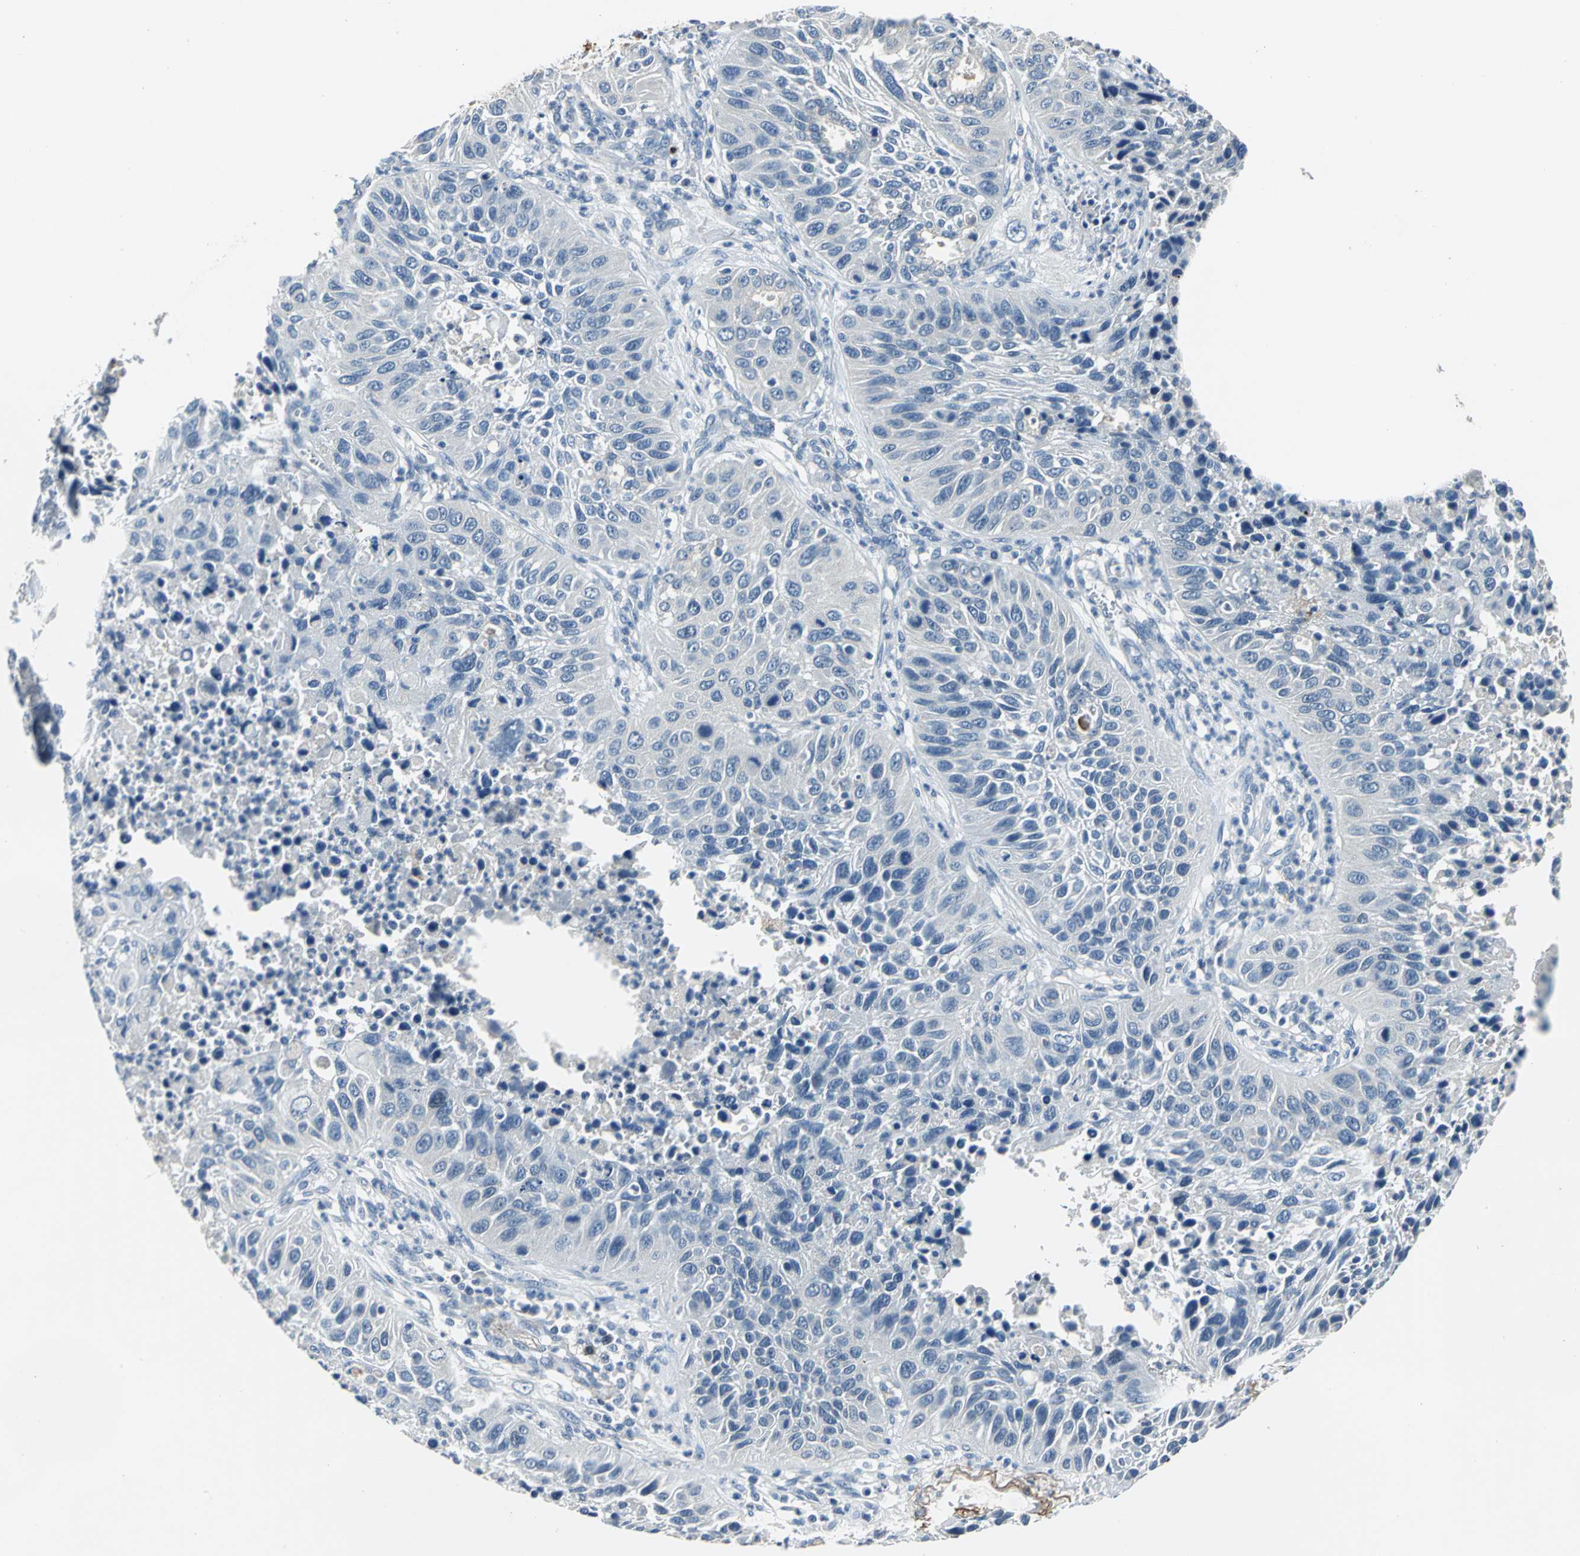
{"staining": {"intensity": "negative", "quantity": "none", "location": "none"}, "tissue": "lung cancer", "cell_type": "Tumor cells", "image_type": "cancer", "snomed": [{"axis": "morphology", "description": "Squamous cell carcinoma, NOS"}, {"axis": "topography", "description": "Lung"}], "caption": "A photomicrograph of lung squamous cell carcinoma stained for a protein reveals no brown staining in tumor cells. (Stains: DAB (3,3'-diaminobenzidine) immunohistochemistry with hematoxylin counter stain, Microscopy: brightfield microscopy at high magnification).", "gene": "SLC16A7", "patient": {"sex": "female", "age": 76}}